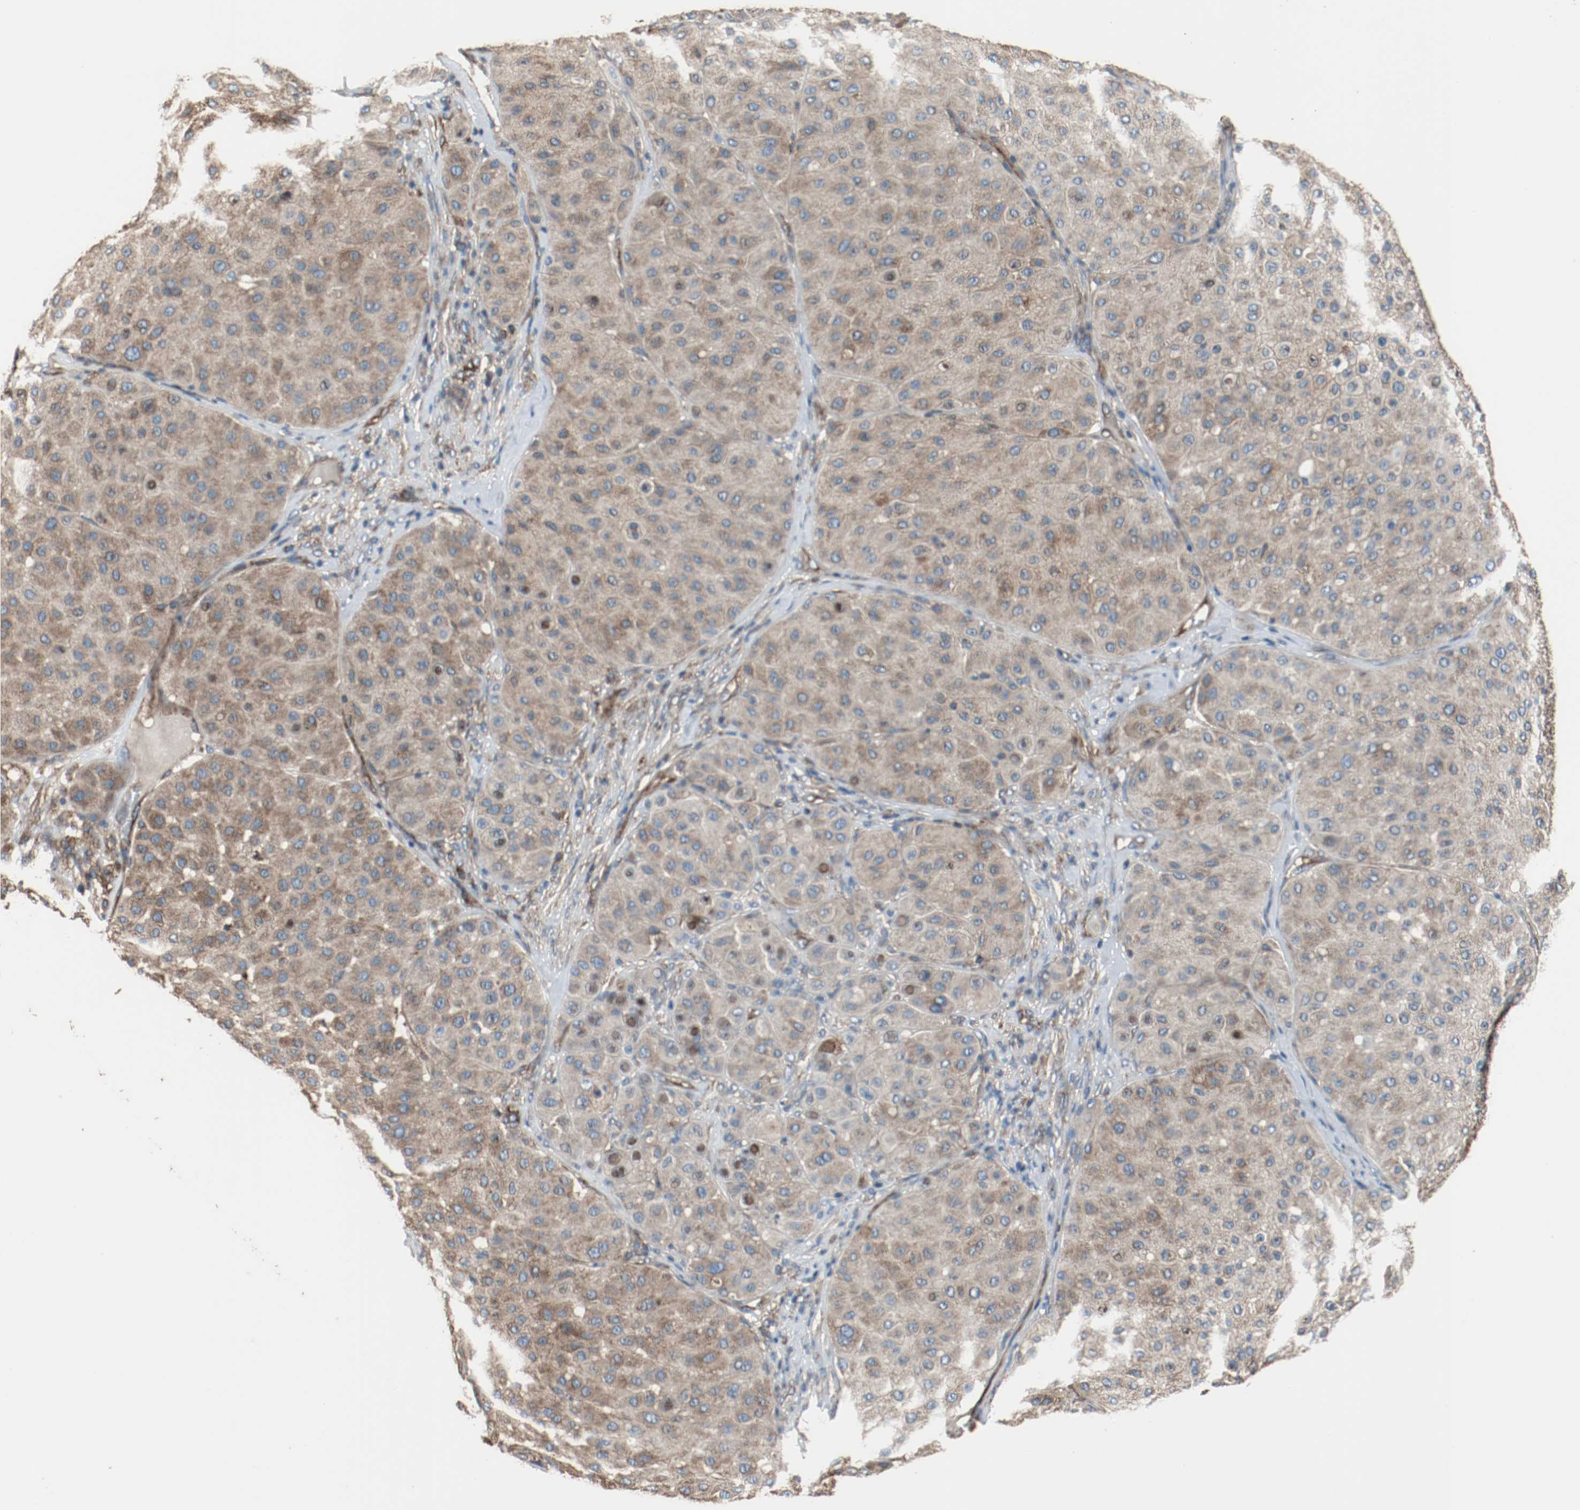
{"staining": {"intensity": "weak", "quantity": ">75%", "location": "cytoplasmic/membranous"}, "tissue": "melanoma", "cell_type": "Tumor cells", "image_type": "cancer", "snomed": [{"axis": "morphology", "description": "Normal tissue, NOS"}, {"axis": "morphology", "description": "Malignant melanoma, Metastatic site"}, {"axis": "topography", "description": "Skin"}], "caption": "Immunohistochemical staining of human melanoma shows weak cytoplasmic/membranous protein expression in about >75% of tumor cells. The staining was performed using DAB to visualize the protein expression in brown, while the nuclei were stained in blue with hematoxylin (Magnification: 20x).", "gene": "TUBA3D", "patient": {"sex": "male", "age": 41}}